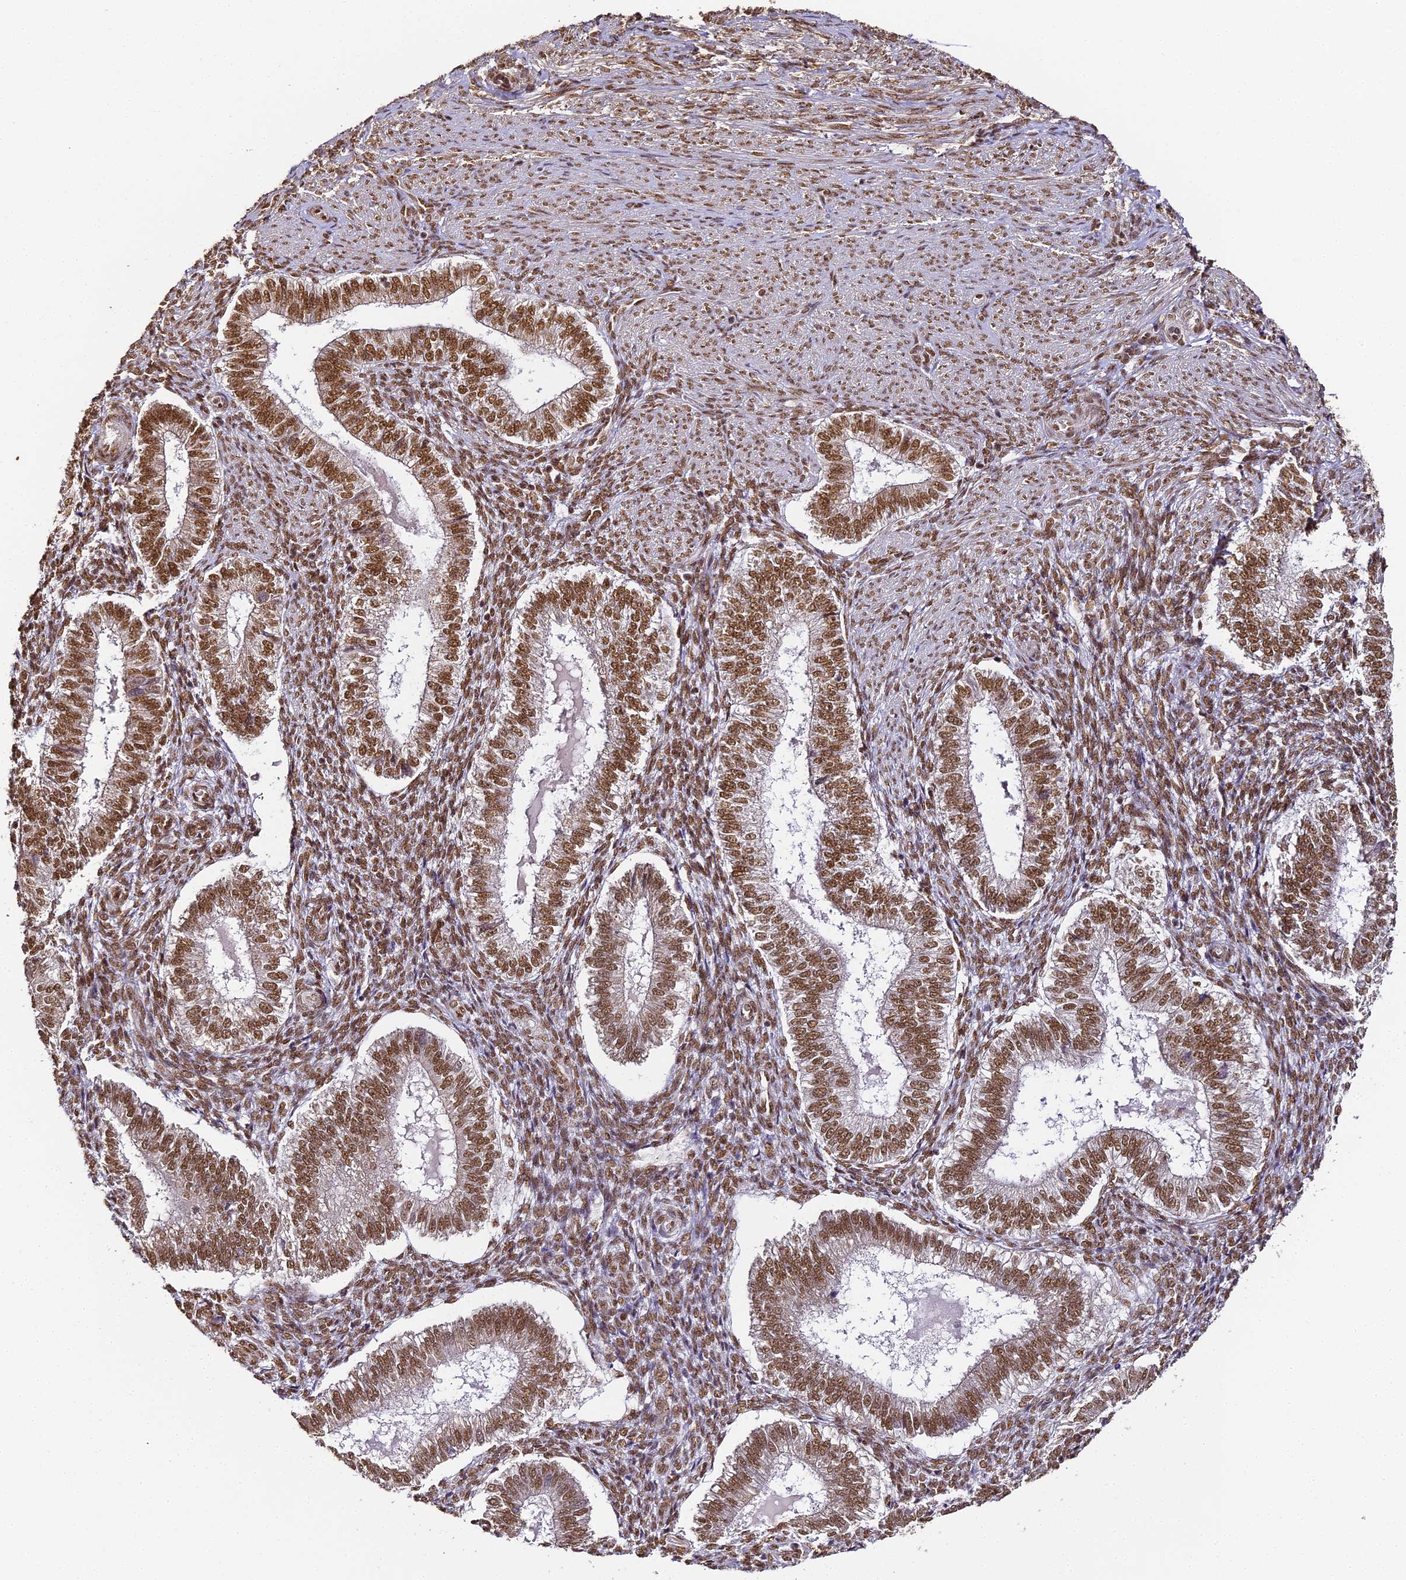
{"staining": {"intensity": "moderate", "quantity": ">75%", "location": "nuclear"}, "tissue": "endometrium", "cell_type": "Cells in endometrial stroma", "image_type": "normal", "snomed": [{"axis": "morphology", "description": "Normal tissue, NOS"}, {"axis": "topography", "description": "Endometrium"}], "caption": "A high-resolution histopathology image shows immunohistochemistry staining of unremarkable endometrium, which exhibits moderate nuclear expression in approximately >75% of cells in endometrial stroma.", "gene": "HNRNPA1", "patient": {"sex": "female", "age": 25}}